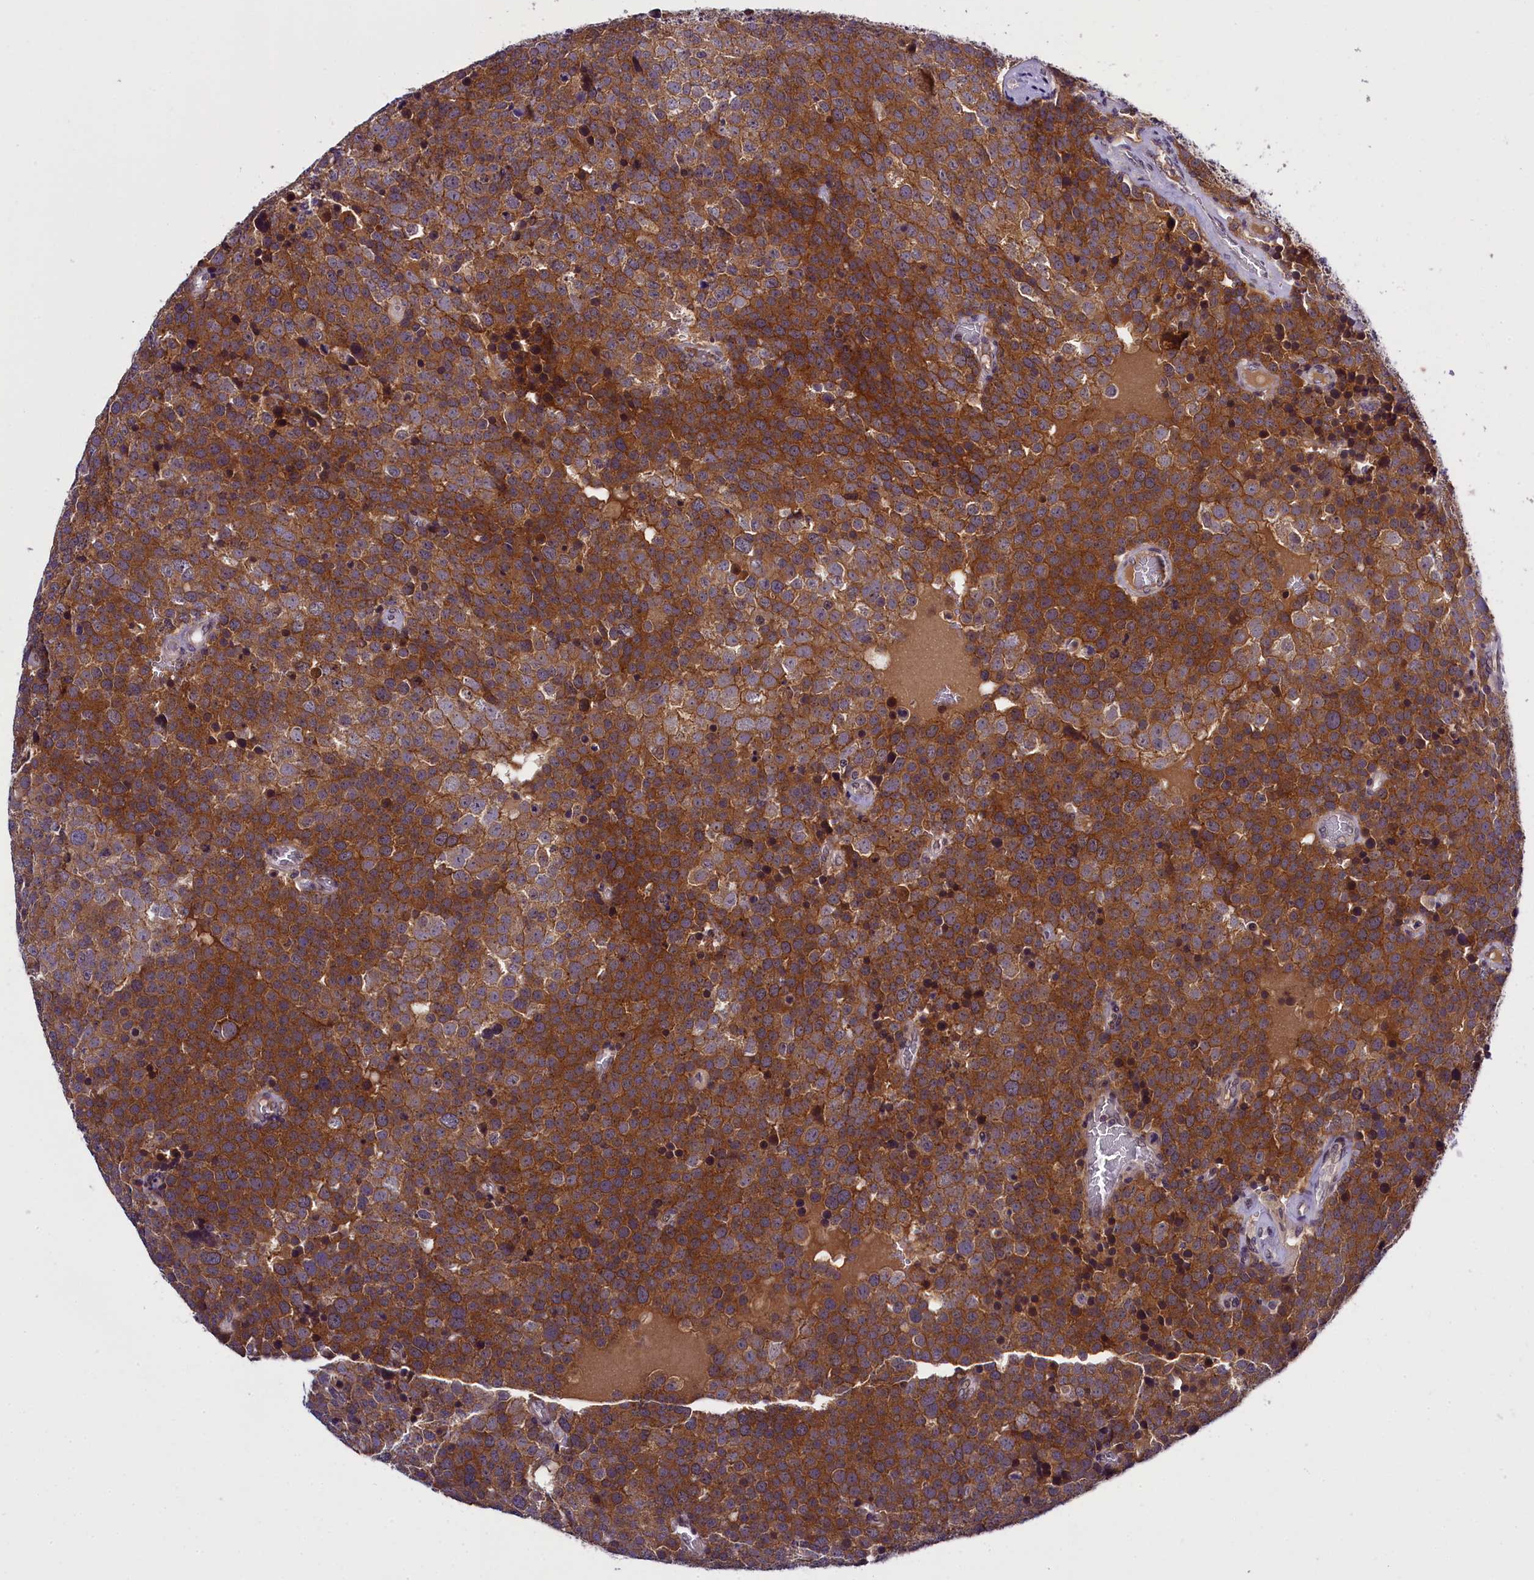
{"staining": {"intensity": "moderate", "quantity": ">75%", "location": "cytoplasmic/membranous"}, "tissue": "testis cancer", "cell_type": "Tumor cells", "image_type": "cancer", "snomed": [{"axis": "morphology", "description": "Seminoma, NOS"}, {"axis": "topography", "description": "Testis"}], "caption": "A micrograph of human testis cancer stained for a protein shows moderate cytoplasmic/membranous brown staining in tumor cells.", "gene": "ENKD1", "patient": {"sex": "male", "age": 71}}